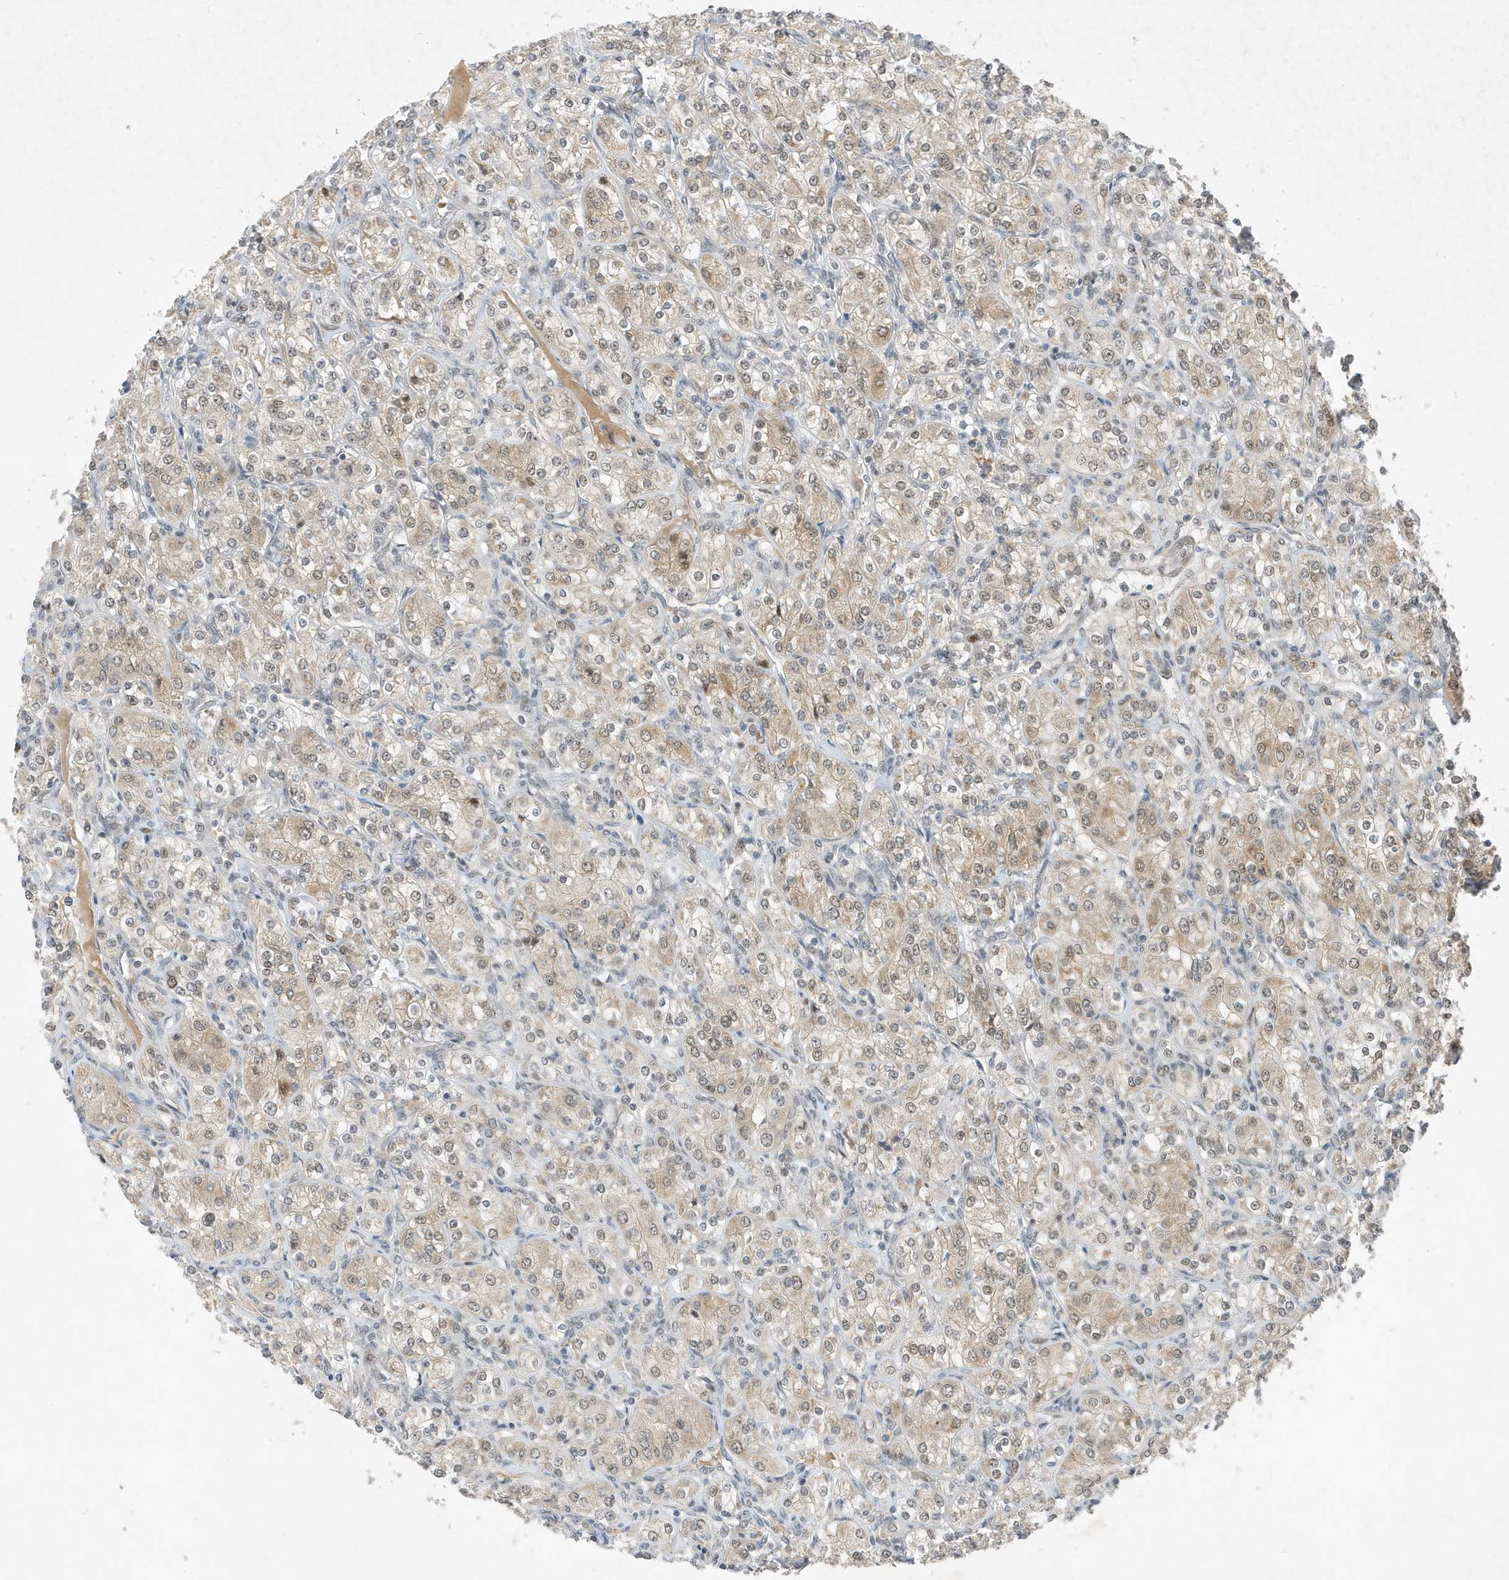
{"staining": {"intensity": "moderate", "quantity": "<25%", "location": "cytoplasmic/membranous"}, "tissue": "renal cancer", "cell_type": "Tumor cells", "image_type": "cancer", "snomed": [{"axis": "morphology", "description": "Adenocarcinoma, NOS"}, {"axis": "topography", "description": "Kidney"}], "caption": "Renal adenocarcinoma stained with a protein marker demonstrates moderate staining in tumor cells.", "gene": "MAST3", "patient": {"sex": "male", "age": 77}}